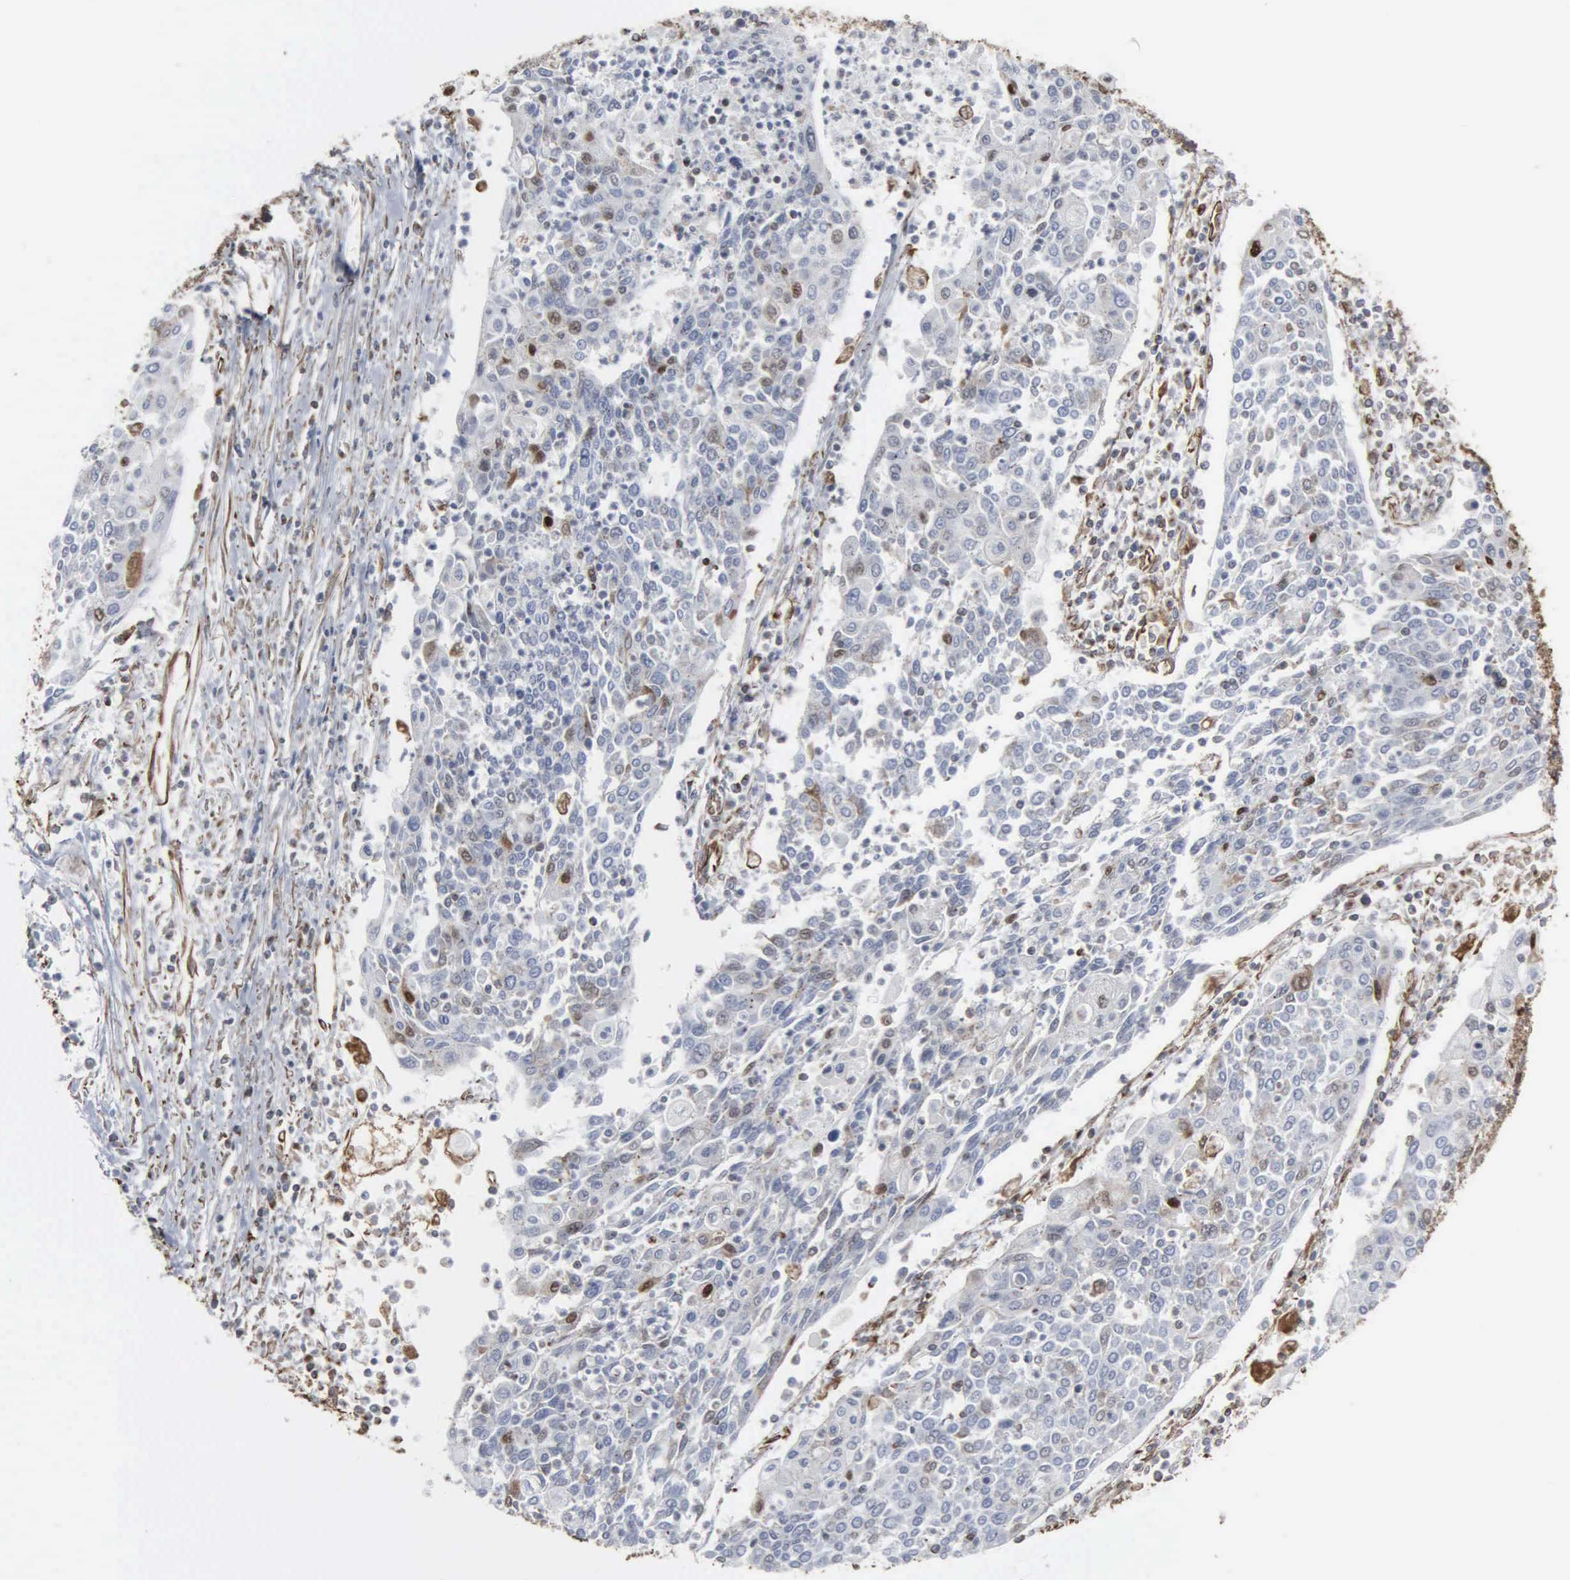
{"staining": {"intensity": "moderate", "quantity": "<25%", "location": "nuclear"}, "tissue": "cervical cancer", "cell_type": "Tumor cells", "image_type": "cancer", "snomed": [{"axis": "morphology", "description": "Squamous cell carcinoma, NOS"}, {"axis": "topography", "description": "Cervix"}], "caption": "Immunohistochemical staining of human squamous cell carcinoma (cervical) displays low levels of moderate nuclear staining in approximately <25% of tumor cells.", "gene": "CCNE1", "patient": {"sex": "female", "age": 40}}